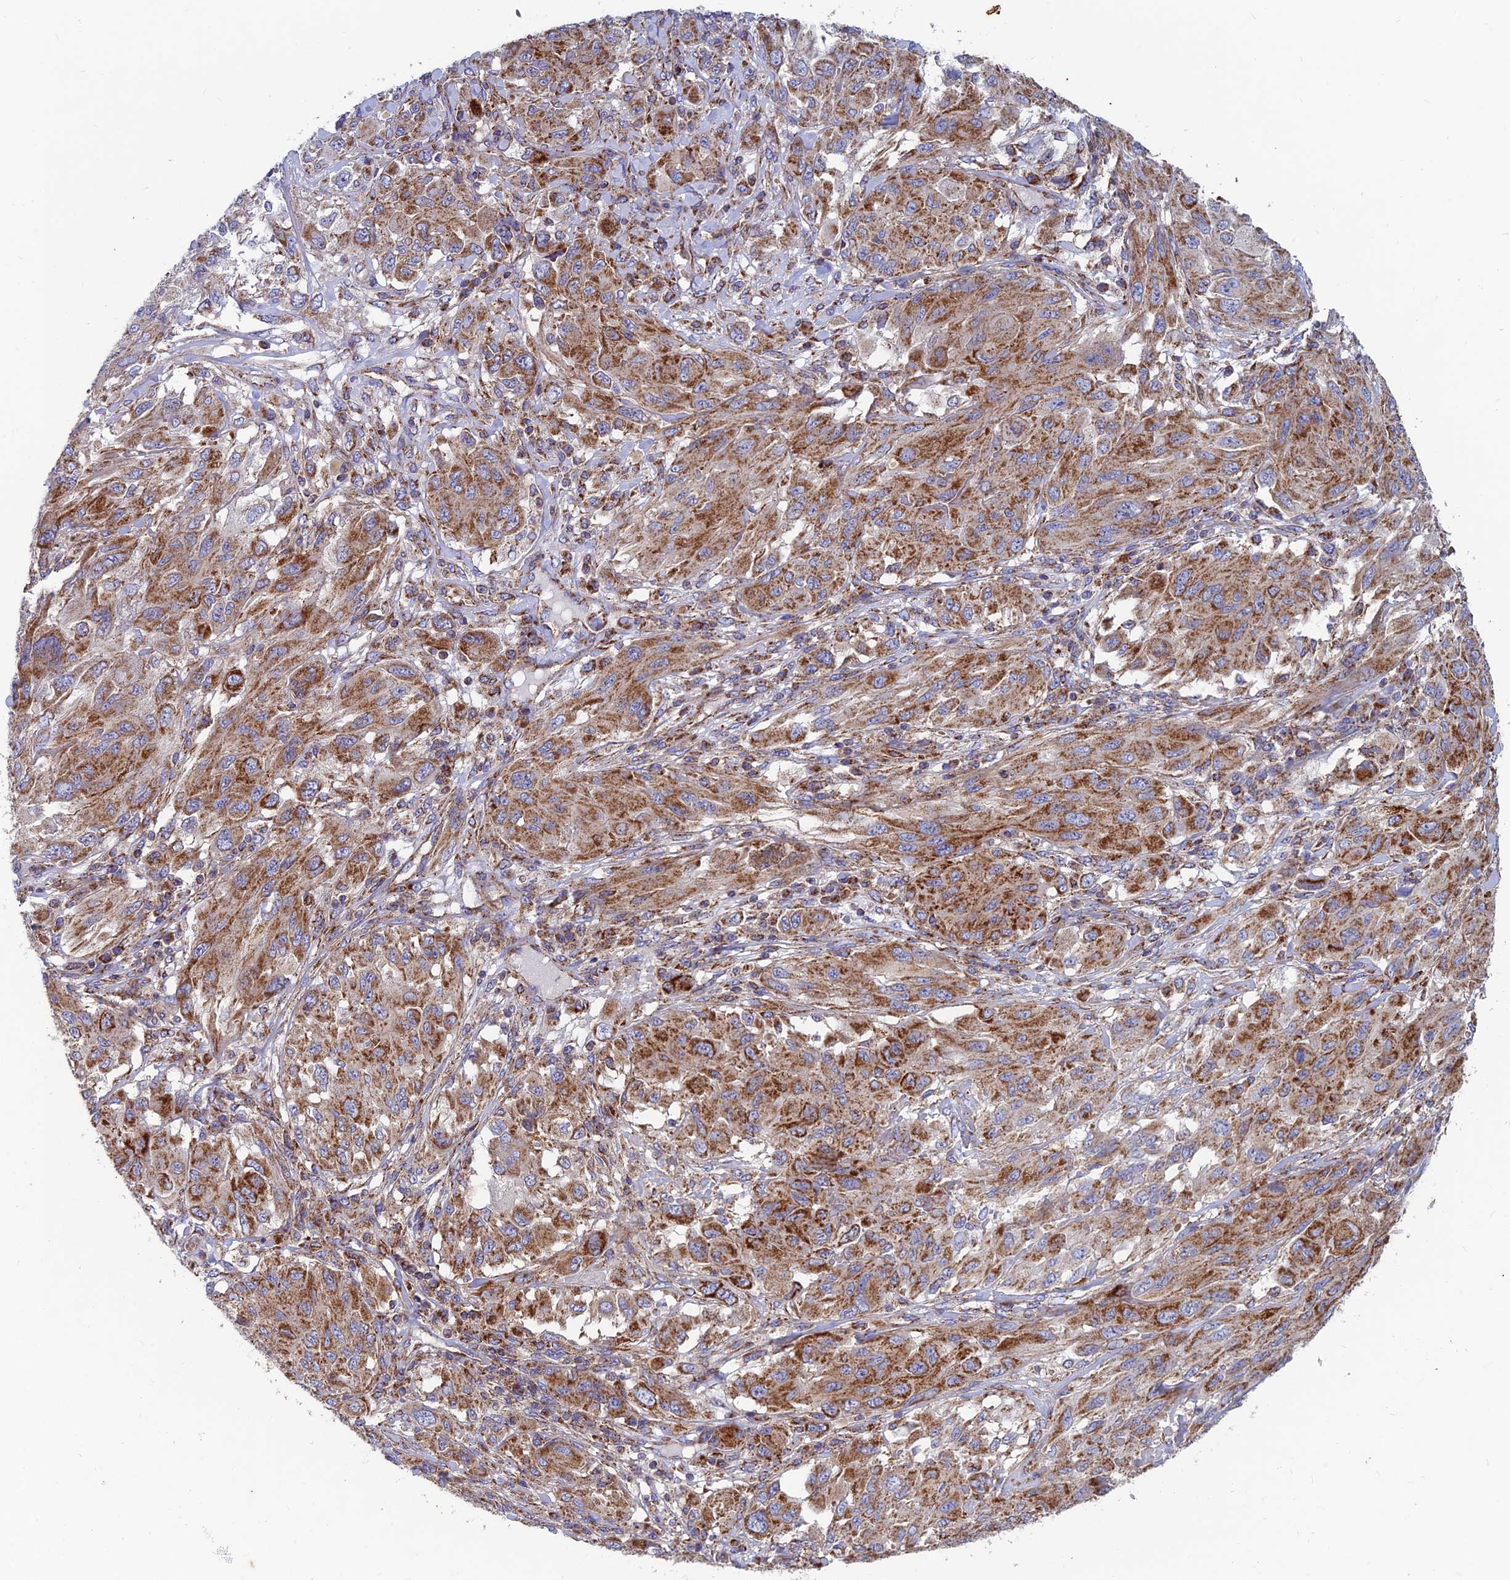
{"staining": {"intensity": "moderate", "quantity": ">75%", "location": "cytoplasmic/membranous"}, "tissue": "melanoma", "cell_type": "Tumor cells", "image_type": "cancer", "snomed": [{"axis": "morphology", "description": "Malignant melanoma, NOS"}, {"axis": "topography", "description": "Skin"}], "caption": "Melanoma stained with DAB immunohistochemistry shows medium levels of moderate cytoplasmic/membranous staining in about >75% of tumor cells. (IHC, brightfield microscopy, high magnification).", "gene": "MRPS9", "patient": {"sex": "female", "age": 91}}